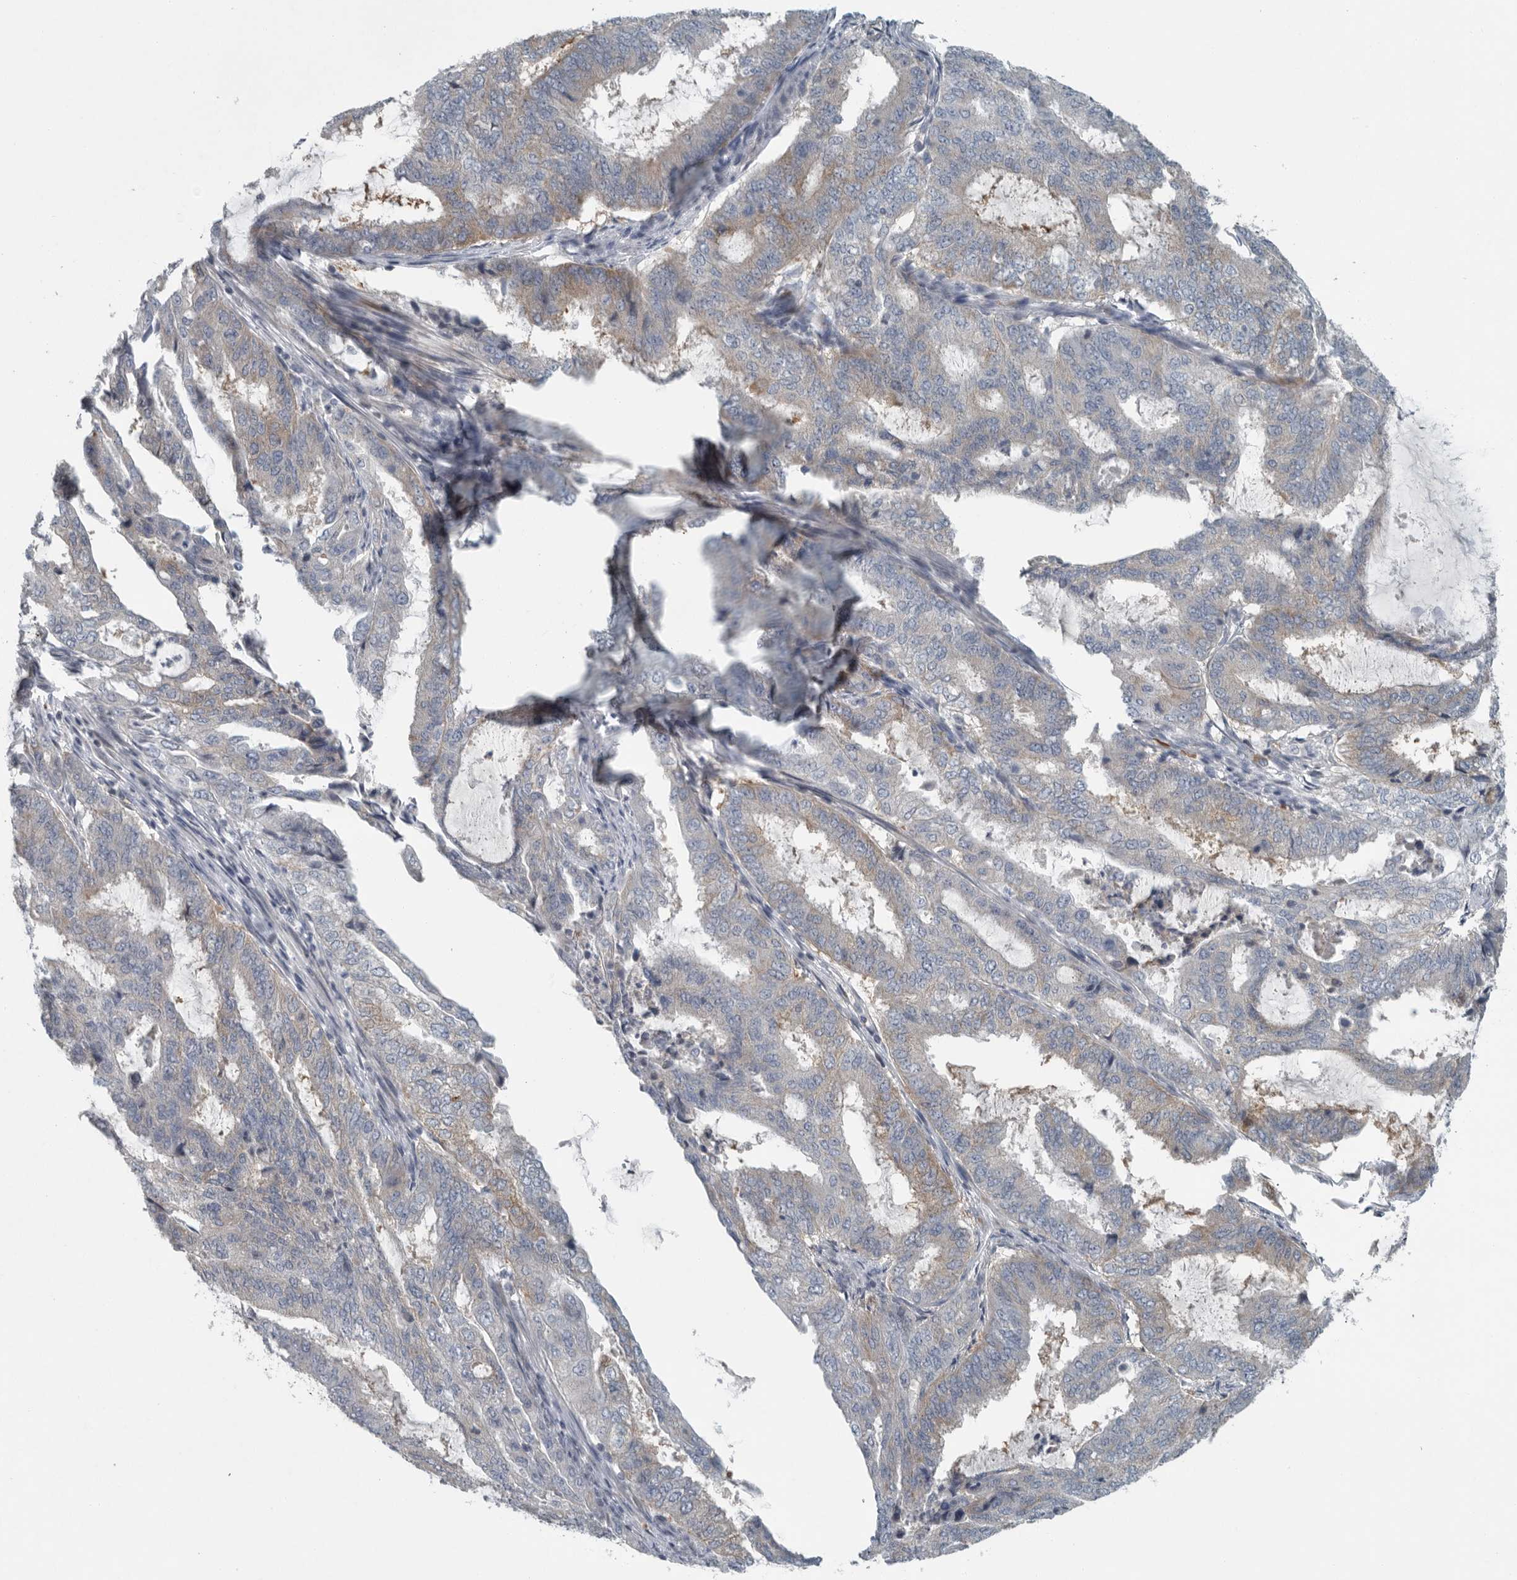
{"staining": {"intensity": "weak", "quantity": "25%-75%", "location": "cytoplasmic/membranous"}, "tissue": "endometrial cancer", "cell_type": "Tumor cells", "image_type": "cancer", "snomed": [{"axis": "morphology", "description": "Adenocarcinoma, NOS"}, {"axis": "topography", "description": "Endometrium"}], "caption": "The immunohistochemical stain labels weak cytoplasmic/membranous staining in tumor cells of endometrial cancer (adenocarcinoma) tissue. Using DAB (brown) and hematoxylin (blue) stains, captured at high magnification using brightfield microscopy.", "gene": "MPP3", "patient": {"sex": "female", "age": 51}}